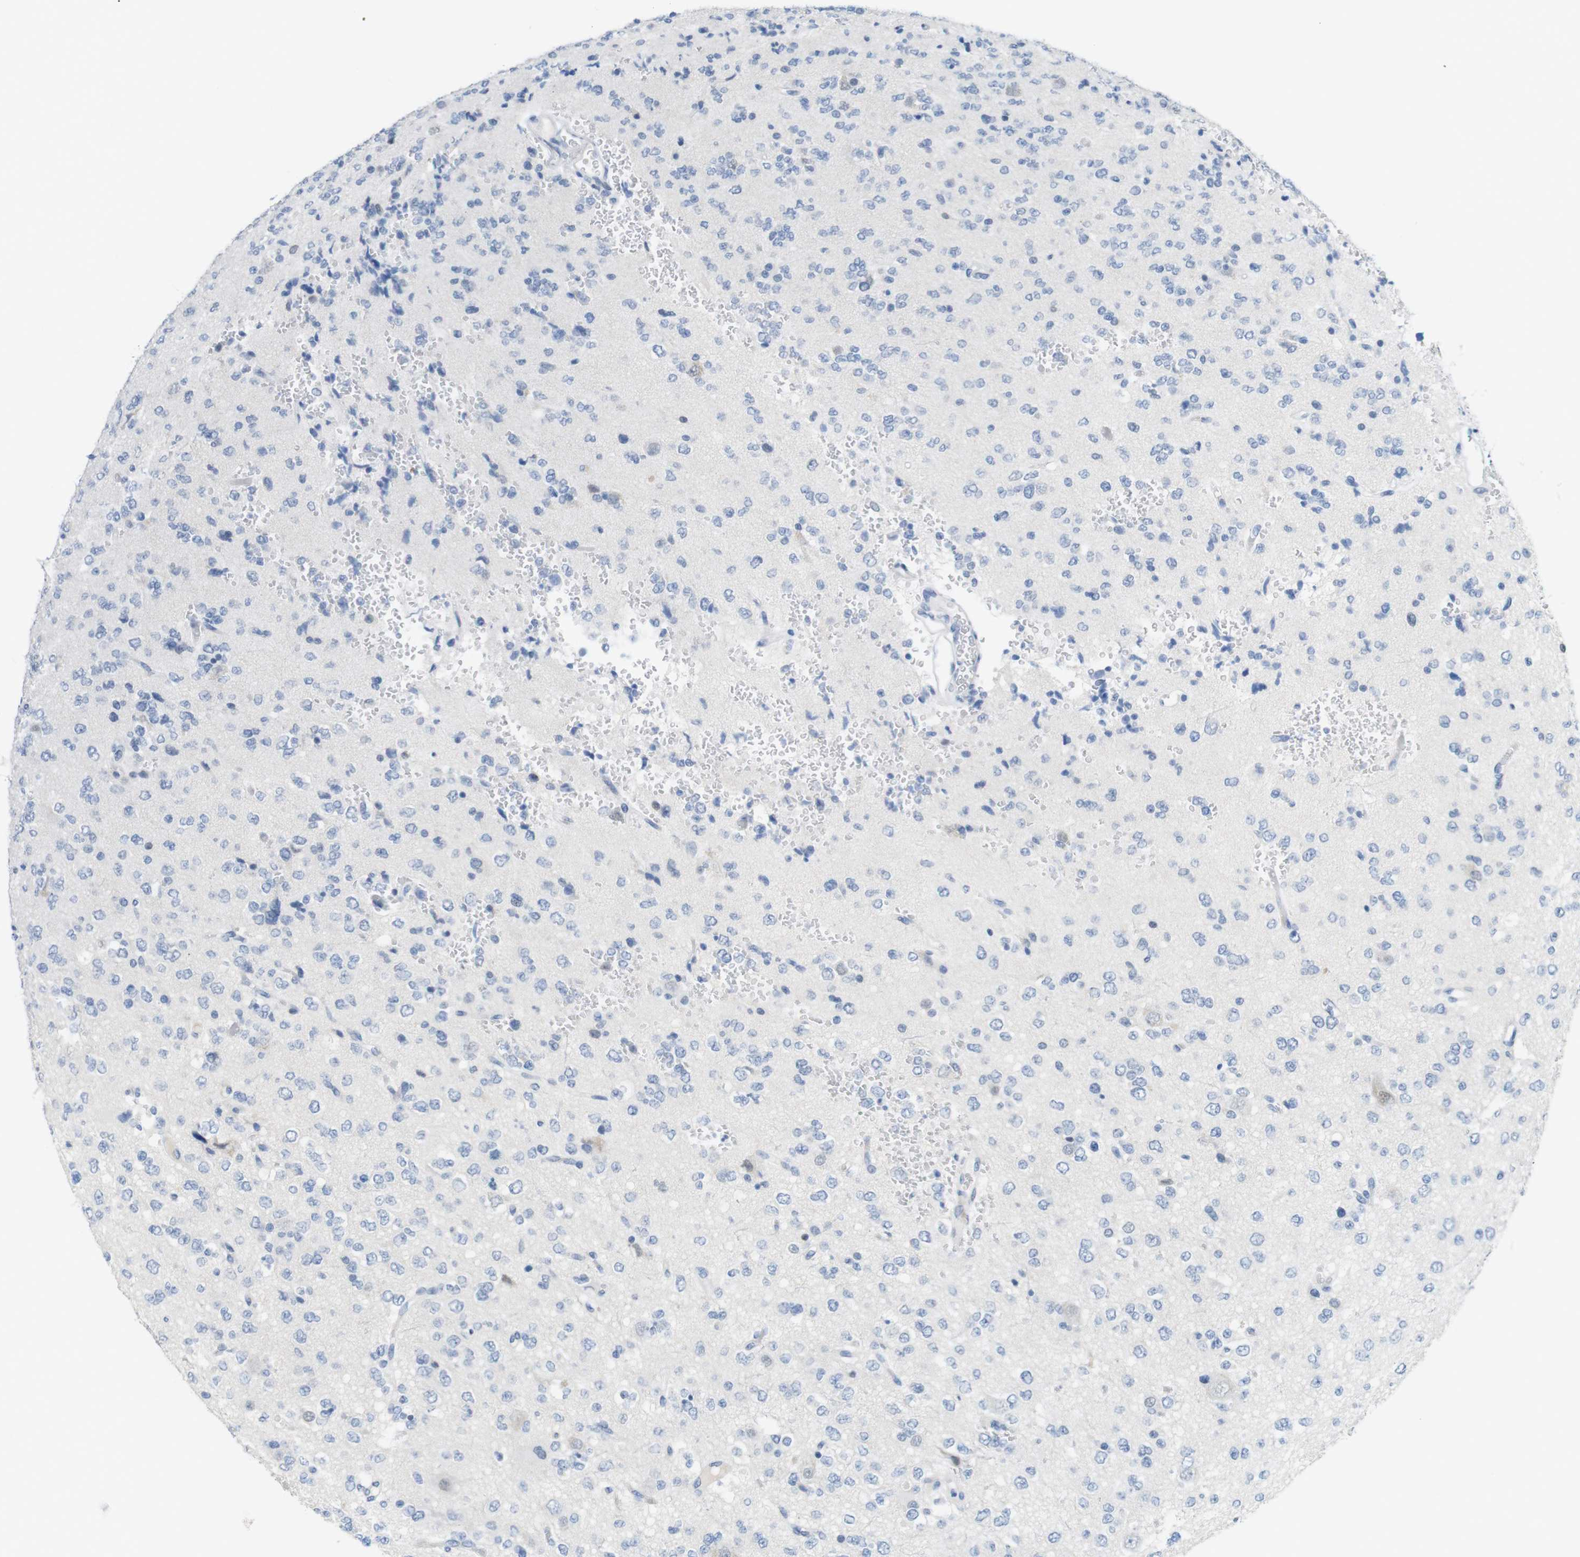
{"staining": {"intensity": "negative", "quantity": "none", "location": "none"}, "tissue": "glioma", "cell_type": "Tumor cells", "image_type": "cancer", "snomed": [{"axis": "morphology", "description": "Glioma, malignant, Low grade"}, {"axis": "topography", "description": "Brain"}], "caption": "This image is of malignant glioma (low-grade) stained with IHC to label a protein in brown with the nuclei are counter-stained blue. There is no expression in tumor cells.", "gene": "OPN1SW", "patient": {"sex": "male", "age": 38}}